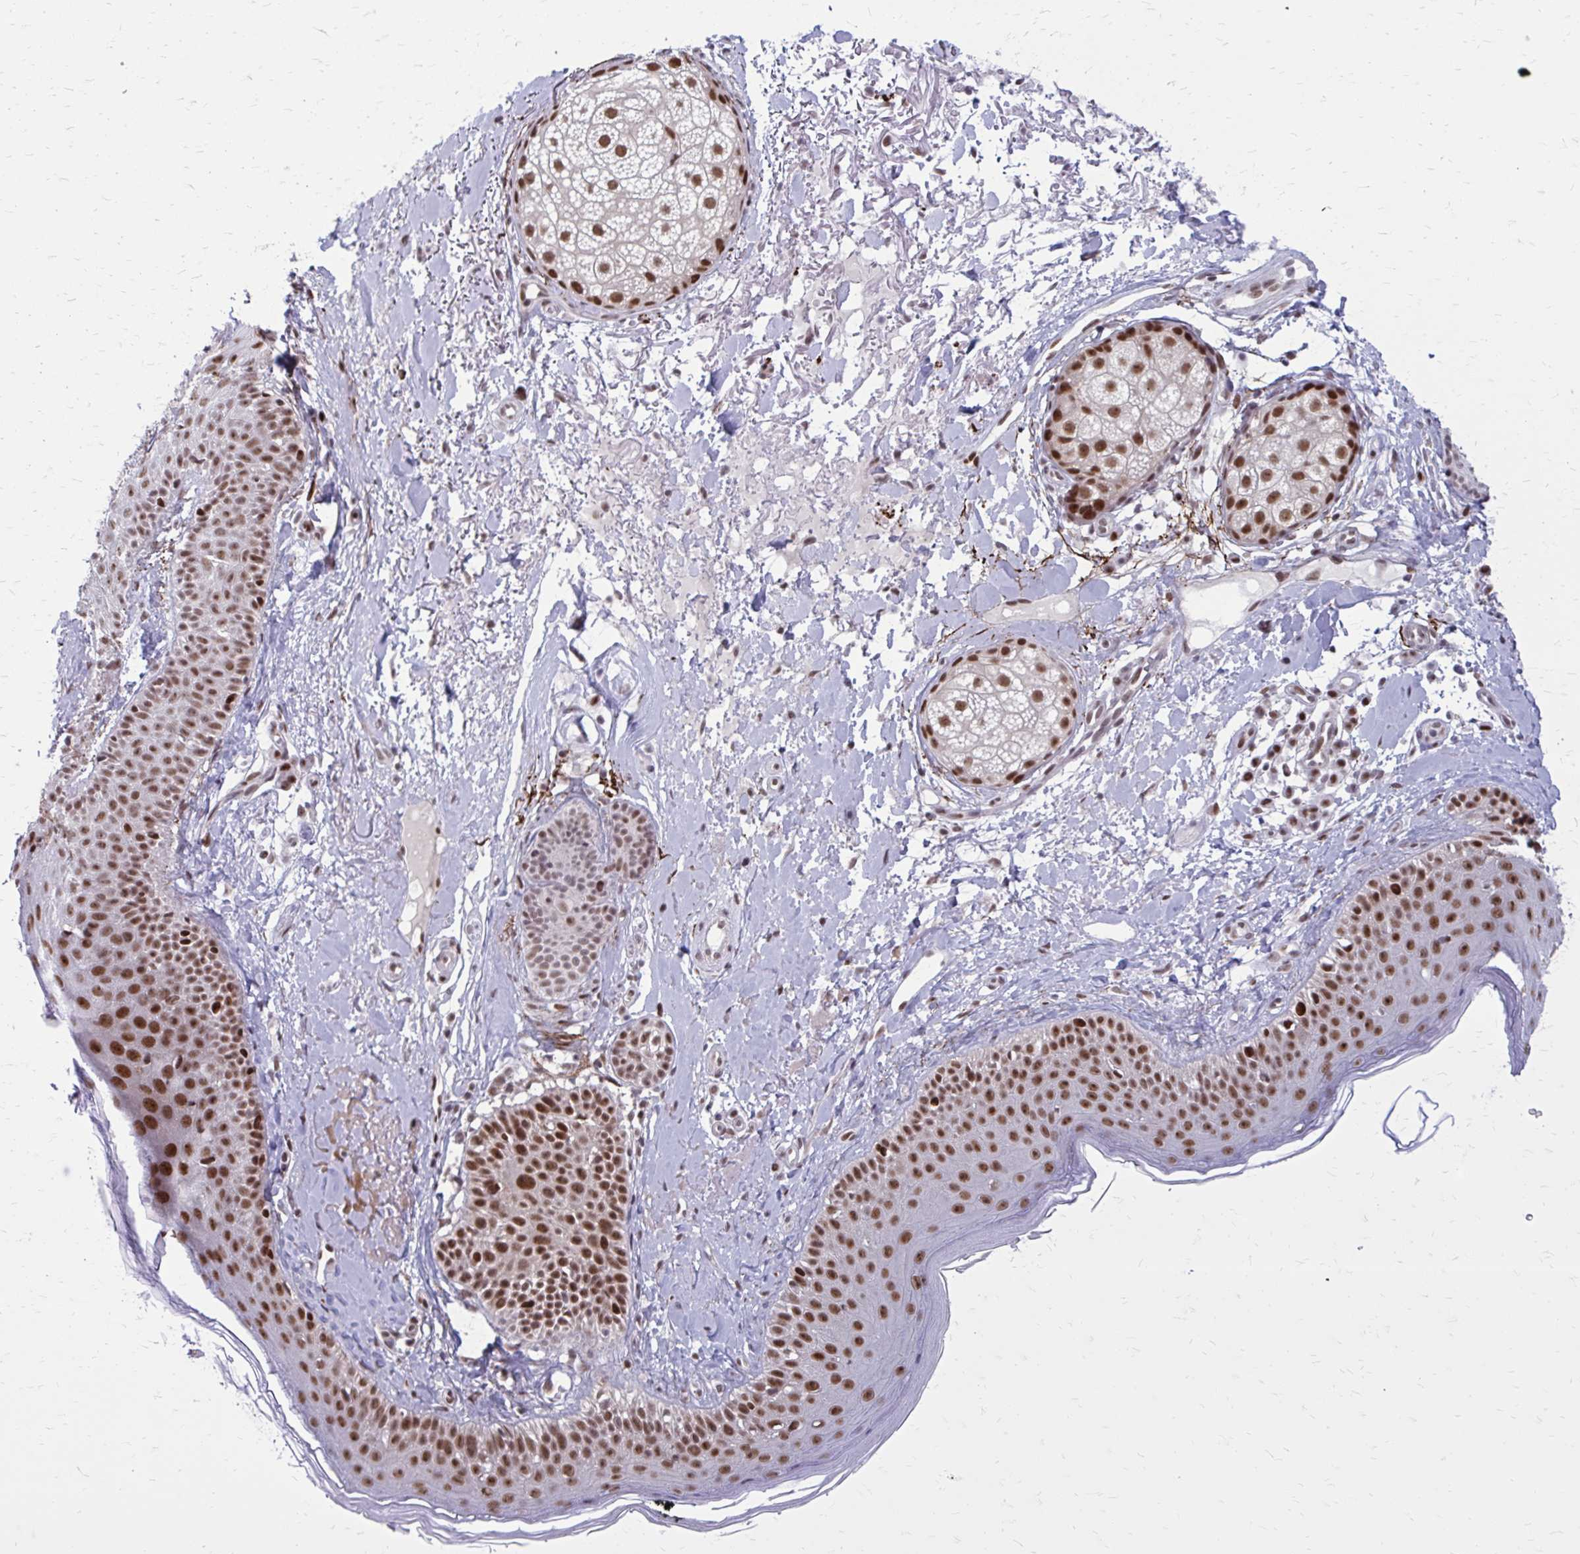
{"staining": {"intensity": "moderate", "quantity": "25%-75%", "location": "nuclear"}, "tissue": "skin", "cell_type": "Fibroblasts", "image_type": "normal", "snomed": [{"axis": "morphology", "description": "Normal tissue, NOS"}, {"axis": "topography", "description": "Skin"}], "caption": "DAB (3,3'-diaminobenzidine) immunohistochemical staining of normal skin demonstrates moderate nuclear protein positivity in approximately 25%-75% of fibroblasts. The staining was performed using DAB (3,3'-diaminobenzidine), with brown indicating positive protein expression. Nuclei are stained blue with hematoxylin.", "gene": "PSME4", "patient": {"sex": "male", "age": 73}}